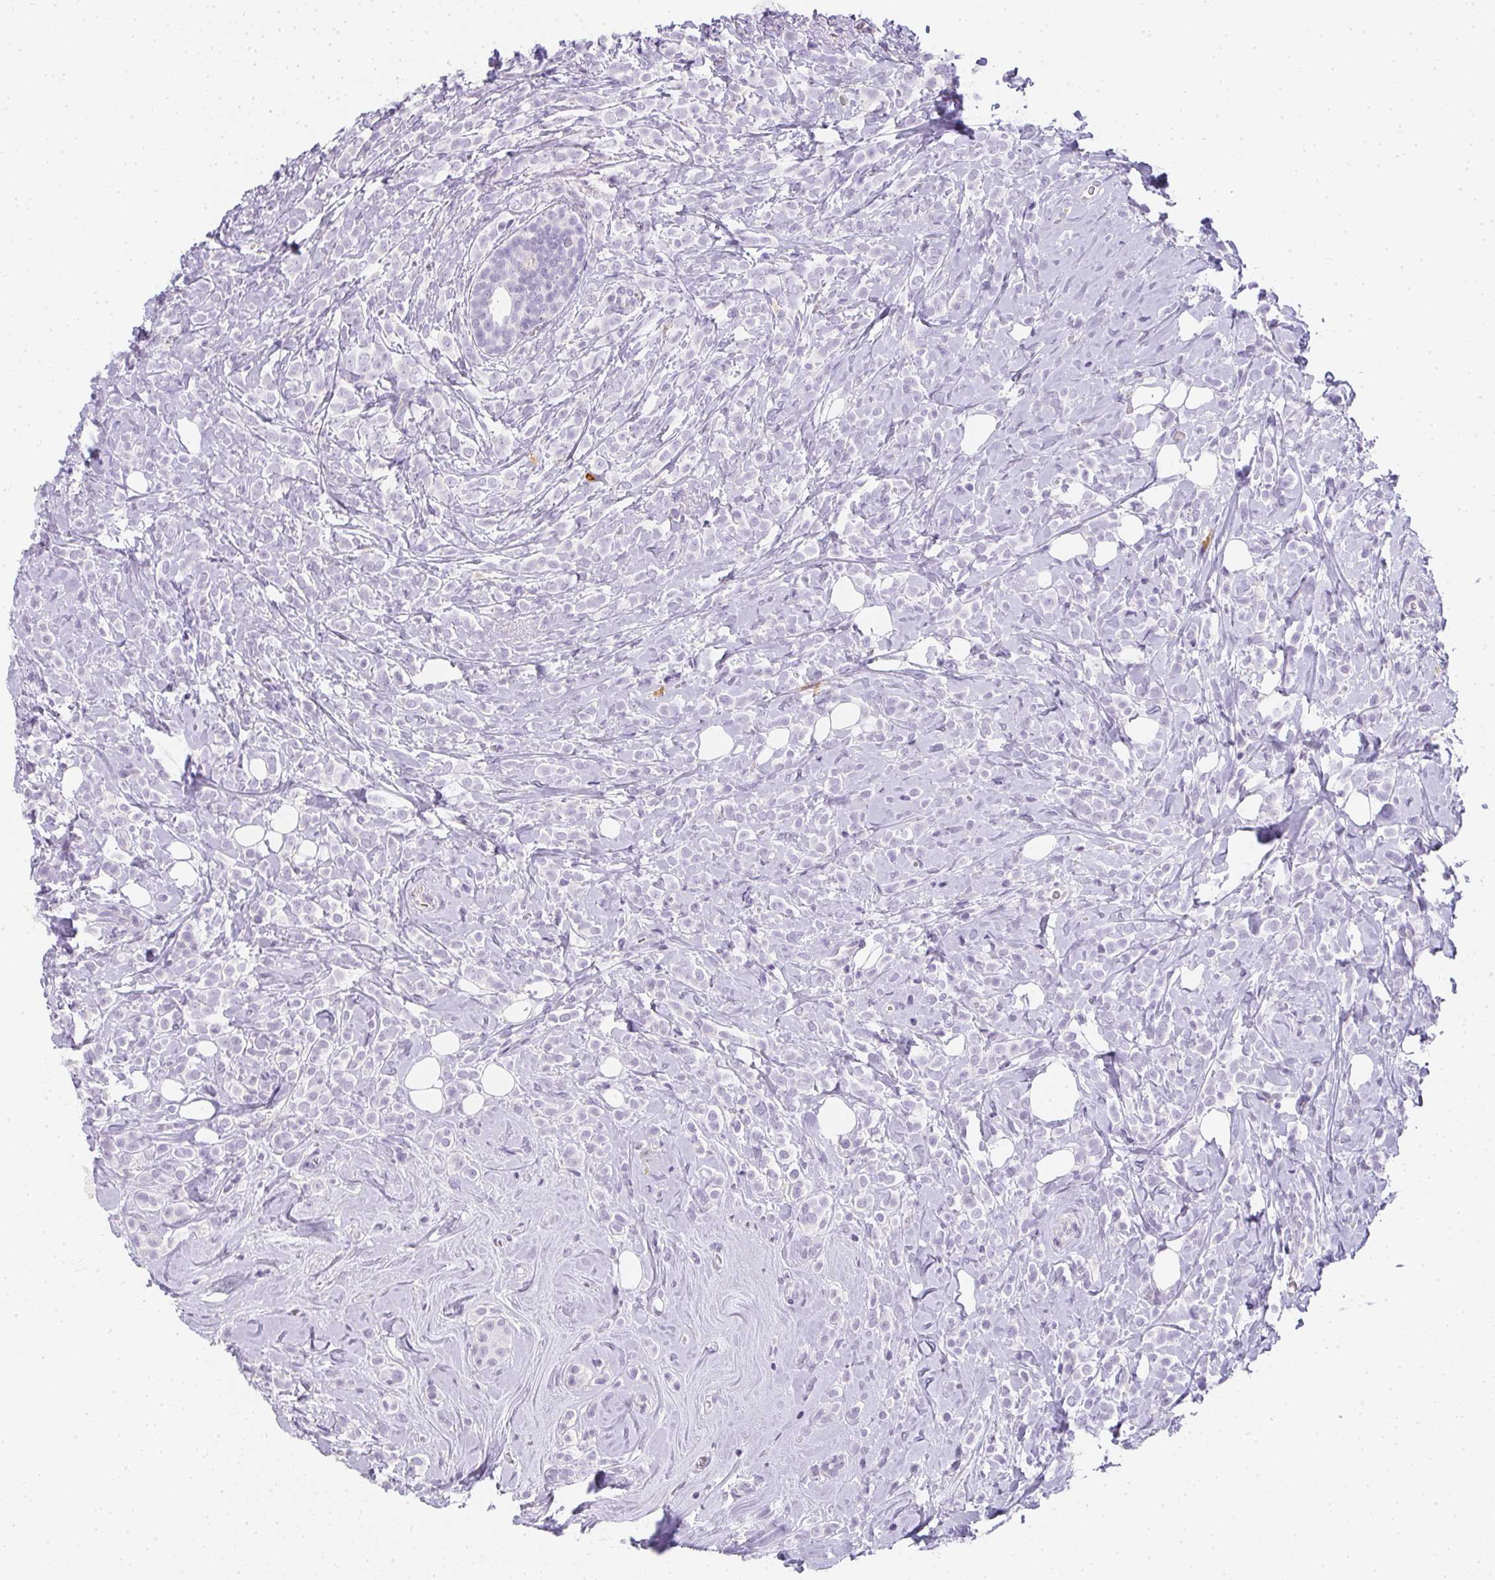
{"staining": {"intensity": "negative", "quantity": "none", "location": "none"}, "tissue": "breast cancer", "cell_type": "Tumor cells", "image_type": "cancer", "snomed": [{"axis": "morphology", "description": "Lobular carcinoma"}, {"axis": "topography", "description": "Breast"}], "caption": "An image of breast lobular carcinoma stained for a protein demonstrates no brown staining in tumor cells.", "gene": "HK3", "patient": {"sex": "female", "age": 49}}